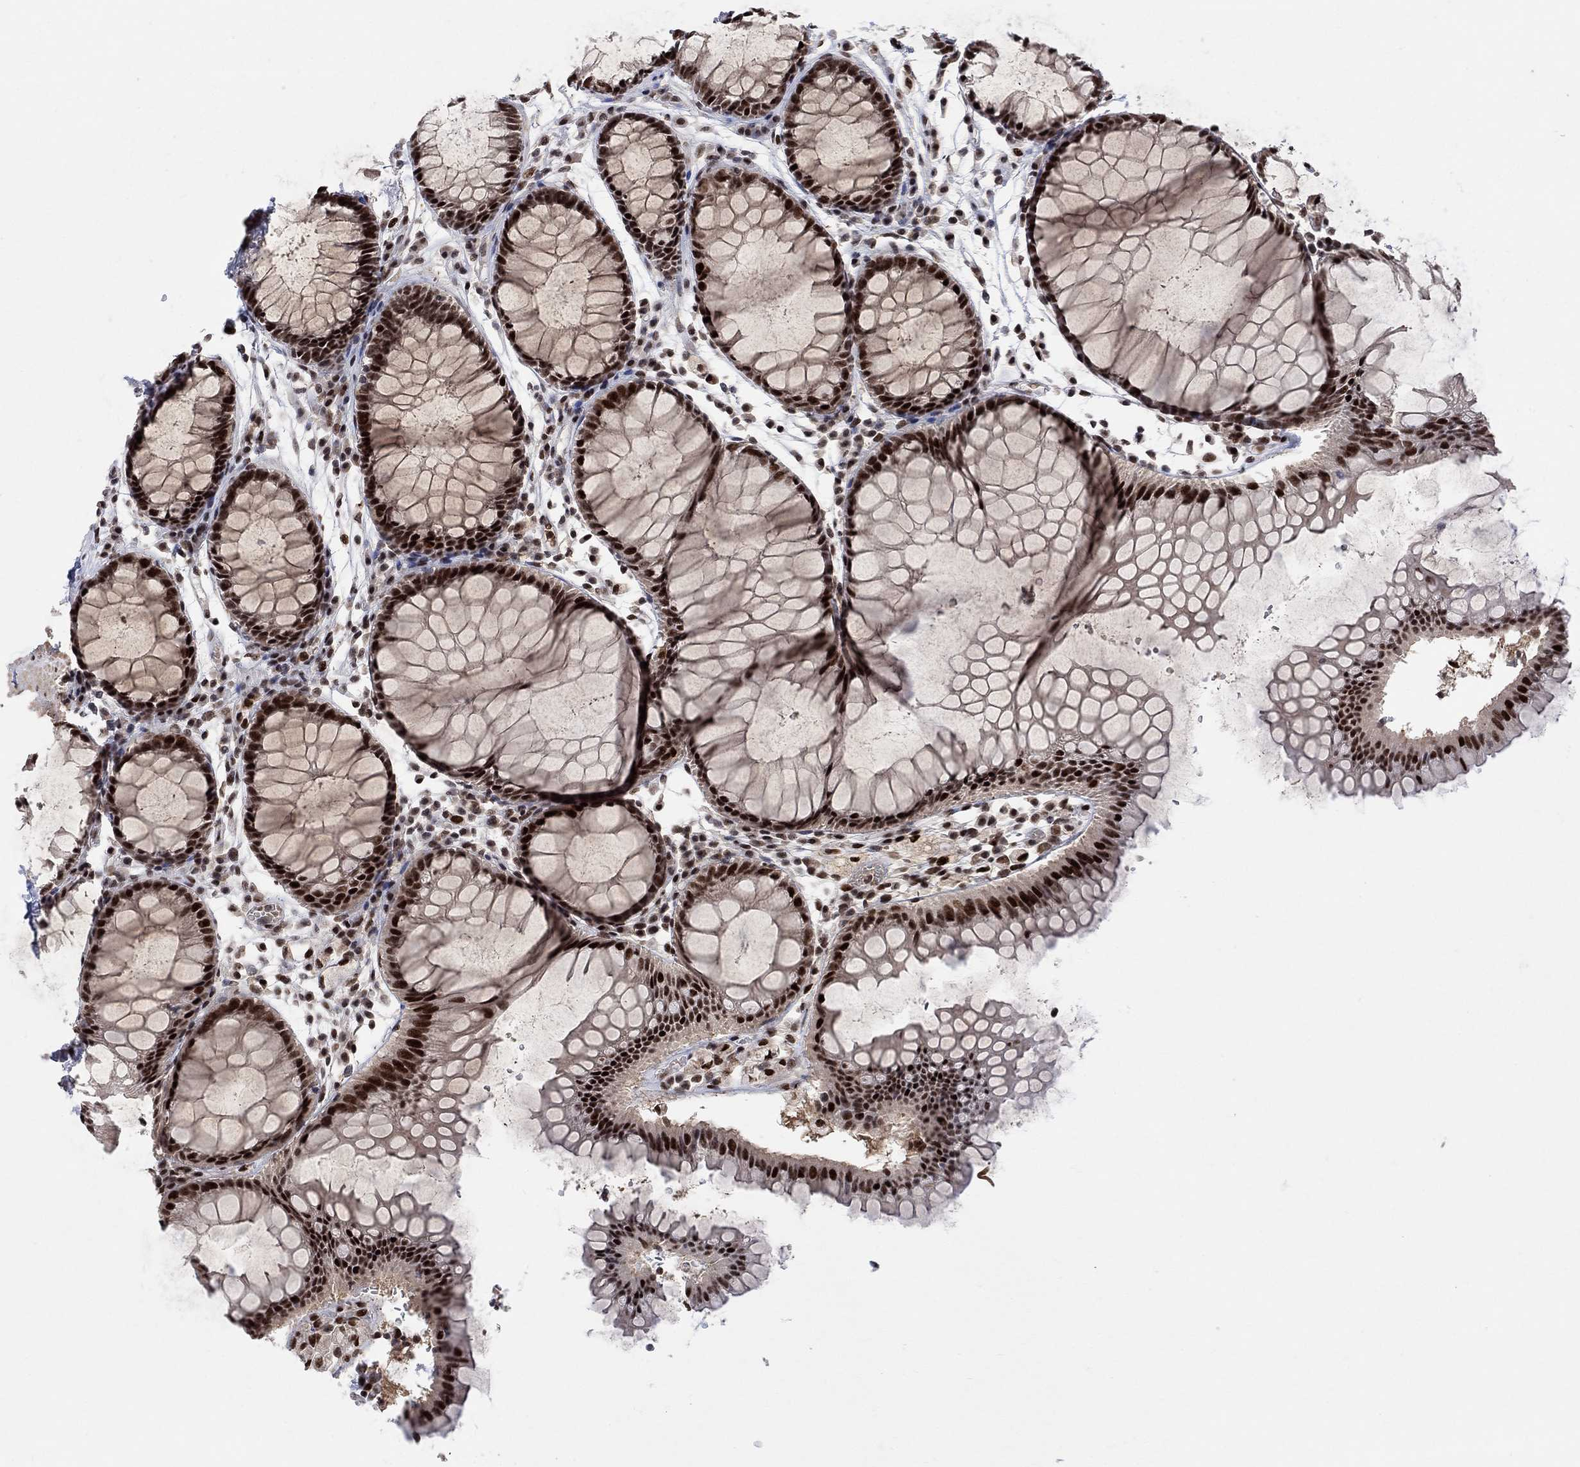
{"staining": {"intensity": "strong", "quantity": ">75%", "location": "nuclear"}, "tissue": "rectum", "cell_type": "Glandular cells", "image_type": "normal", "snomed": [{"axis": "morphology", "description": "Normal tissue, NOS"}, {"axis": "topography", "description": "Rectum"}], "caption": "A brown stain labels strong nuclear positivity of a protein in glandular cells of normal human rectum.", "gene": "E4F1", "patient": {"sex": "female", "age": 68}}